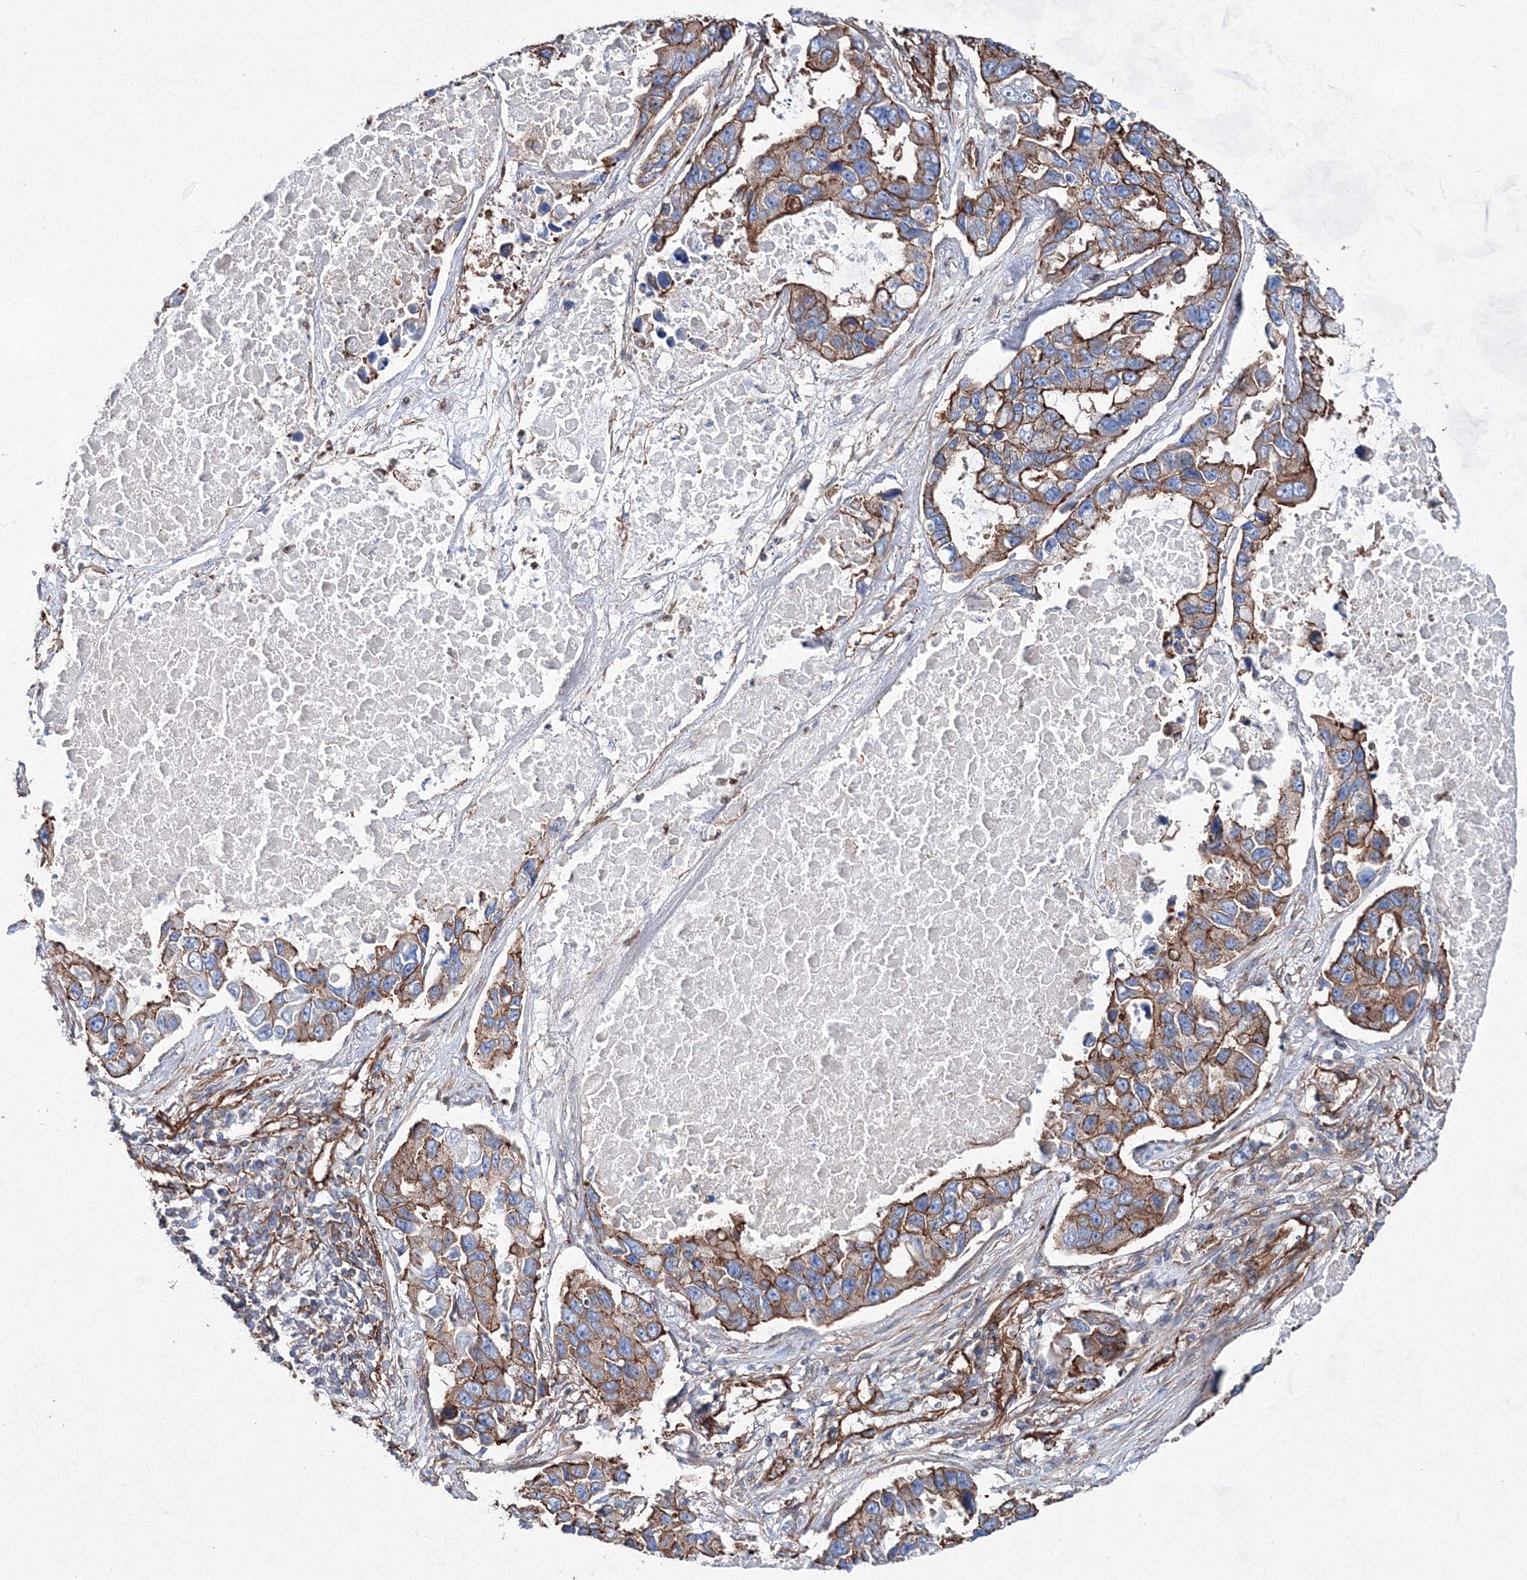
{"staining": {"intensity": "moderate", "quantity": ">75%", "location": "cytoplasmic/membranous"}, "tissue": "lung cancer", "cell_type": "Tumor cells", "image_type": "cancer", "snomed": [{"axis": "morphology", "description": "Adenocarcinoma, NOS"}, {"axis": "topography", "description": "Lung"}], "caption": "Protein staining reveals moderate cytoplasmic/membranous staining in about >75% of tumor cells in lung adenocarcinoma.", "gene": "ANKRD37", "patient": {"sex": "male", "age": 64}}